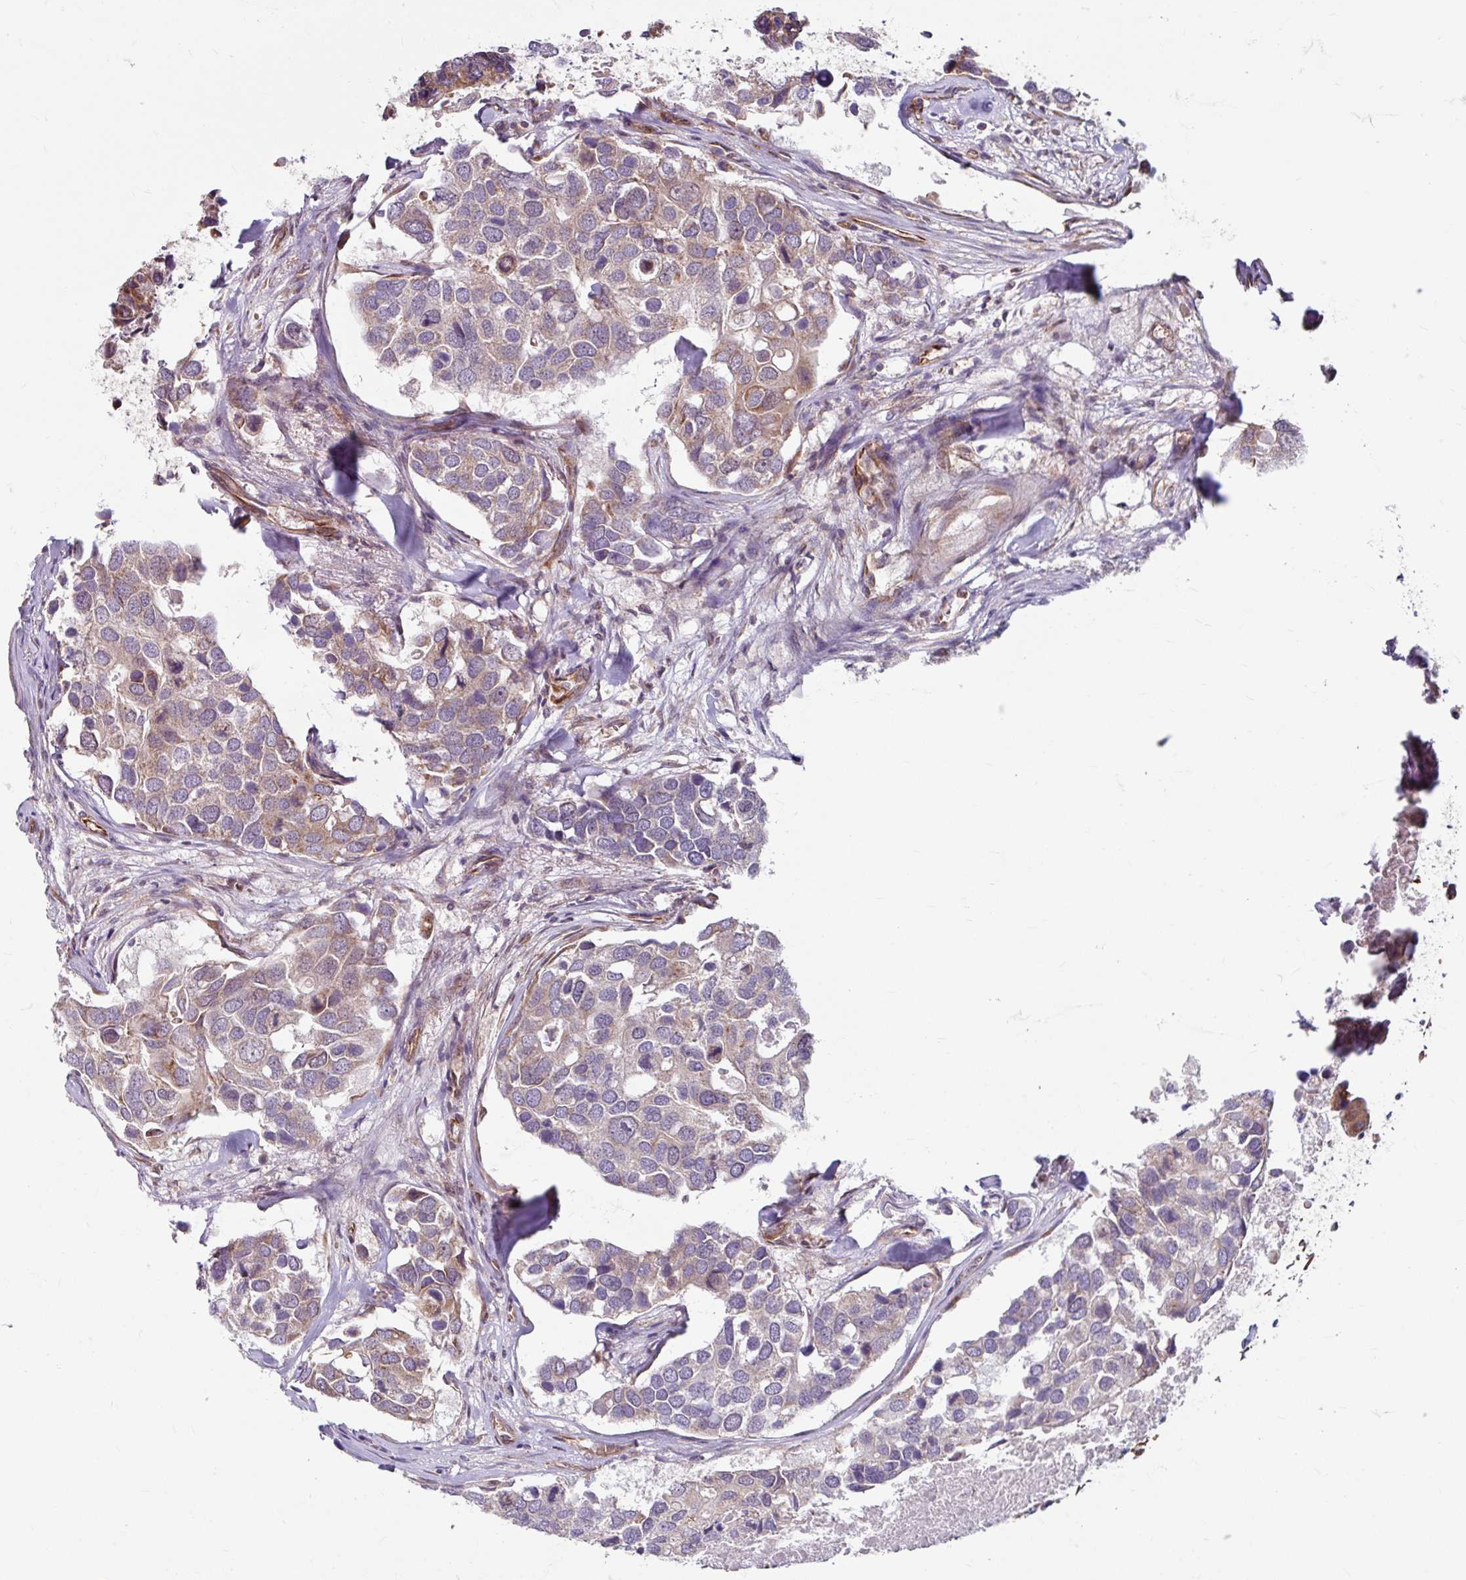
{"staining": {"intensity": "weak", "quantity": "25%-75%", "location": "cytoplasmic/membranous"}, "tissue": "breast cancer", "cell_type": "Tumor cells", "image_type": "cancer", "snomed": [{"axis": "morphology", "description": "Duct carcinoma"}, {"axis": "topography", "description": "Breast"}], "caption": "An immunohistochemistry image of tumor tissue is shown. Protein staining in brown highlights weak cytoplasmic/membranous positivity in breast cancer within tumor cells. The staining was performed using DAB to visualize the protein expression in brown, while the nuclei were stained in blue with hematoxylin (Magnification: 20x).", "gene": "DAAM2", "patient": {"sex": "female", "age": 83}}